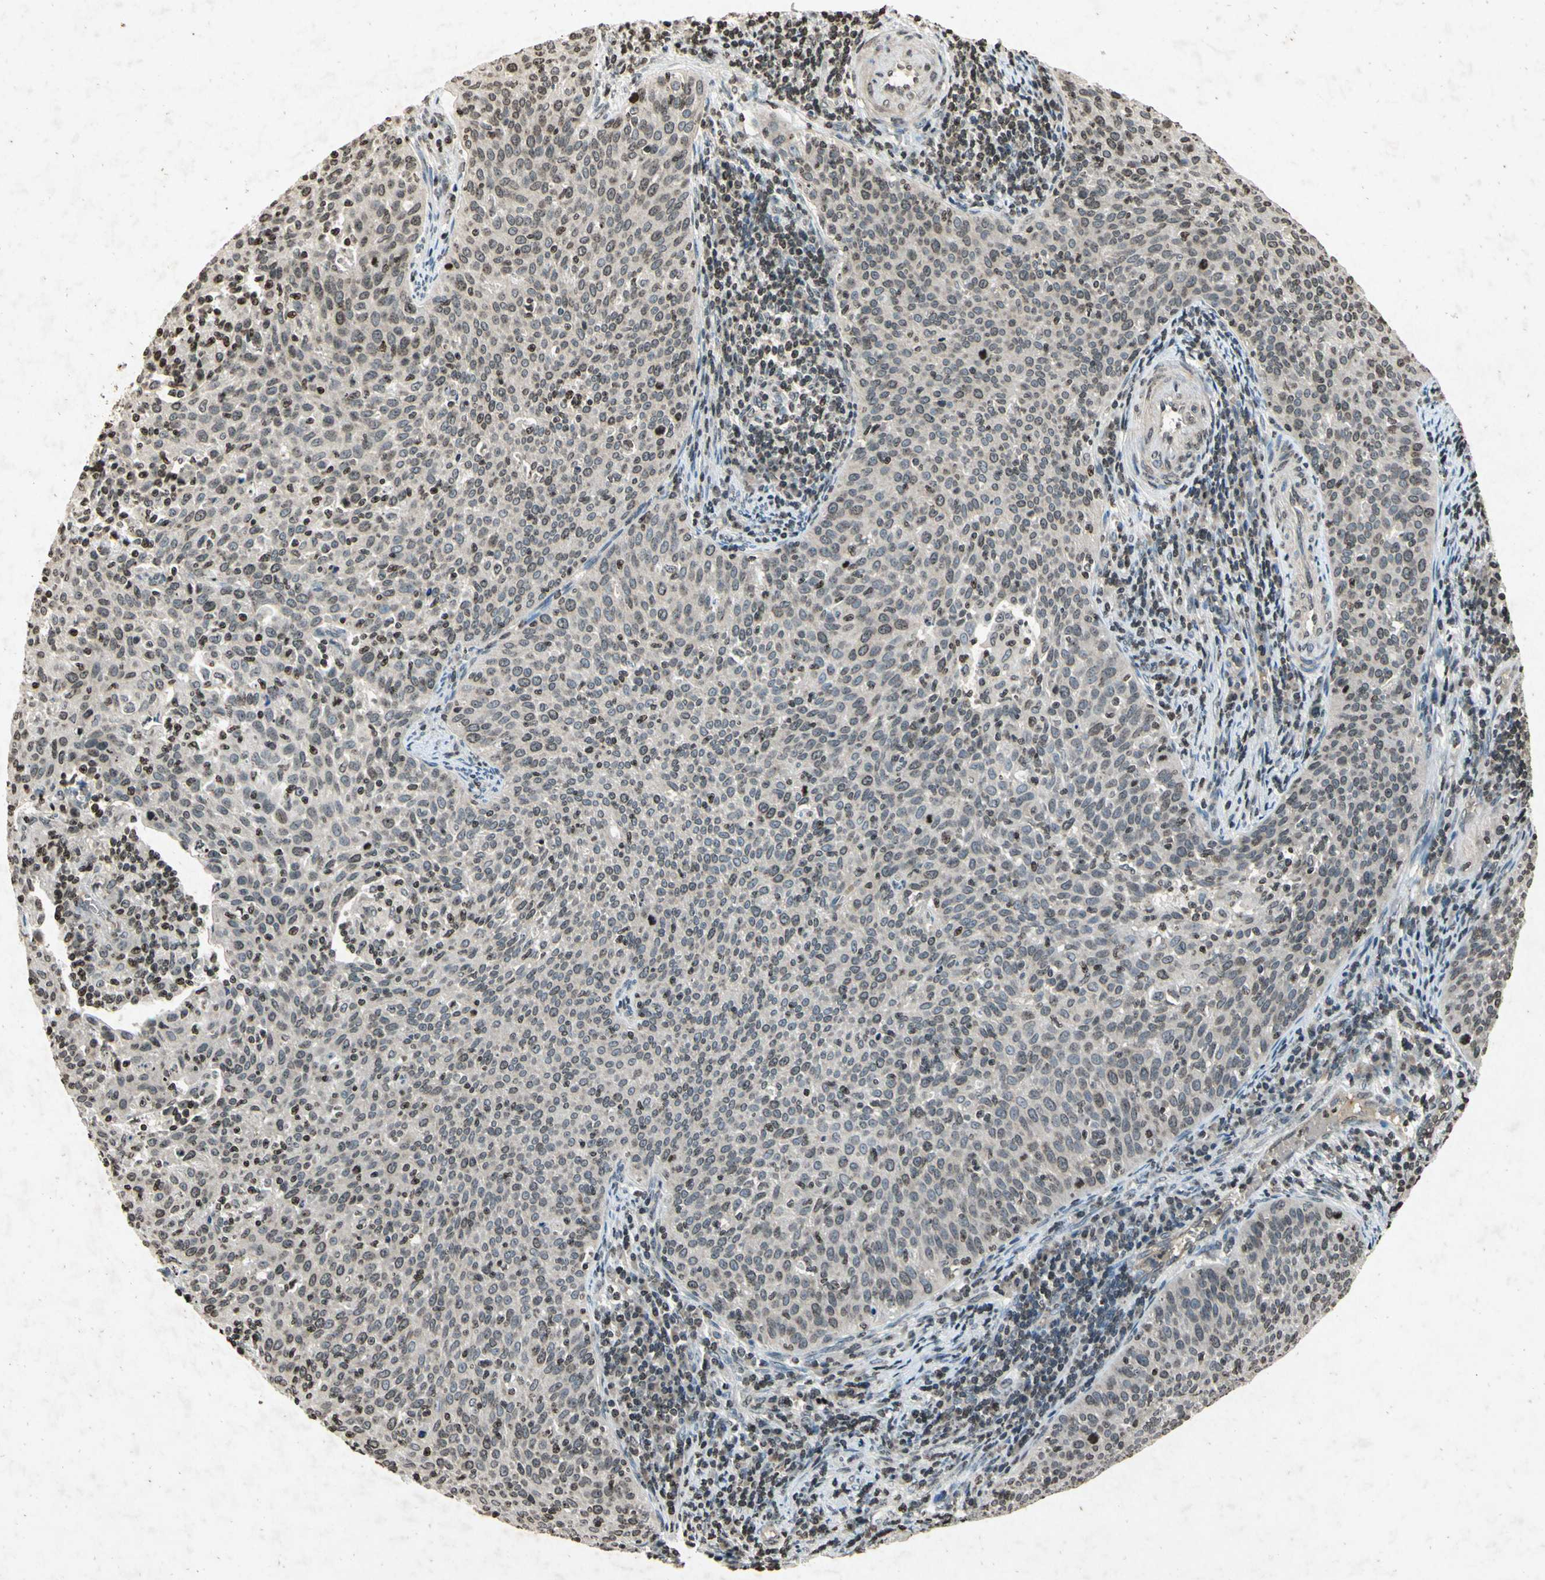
{"staining": {"intensity": "weak", "quantity": "<25%", "location": "nuclear"}, "tissue": "cervical cancer", "cell_type": "Tumor cells", "image_type": "cancer", "snomed": [{"axis": "morphology", "description": "Squamous cell carcinoma, NOS"}, {"axis": "topography", "description": "Cervix"}], "caption": "A high-resolution photomicrograph shows immunohistochemistry staining of cervical cancer, which shows no significant staining in tumor cells.", "gene": "HOXB3", "patient": {"sex": "female", "age": 38}}